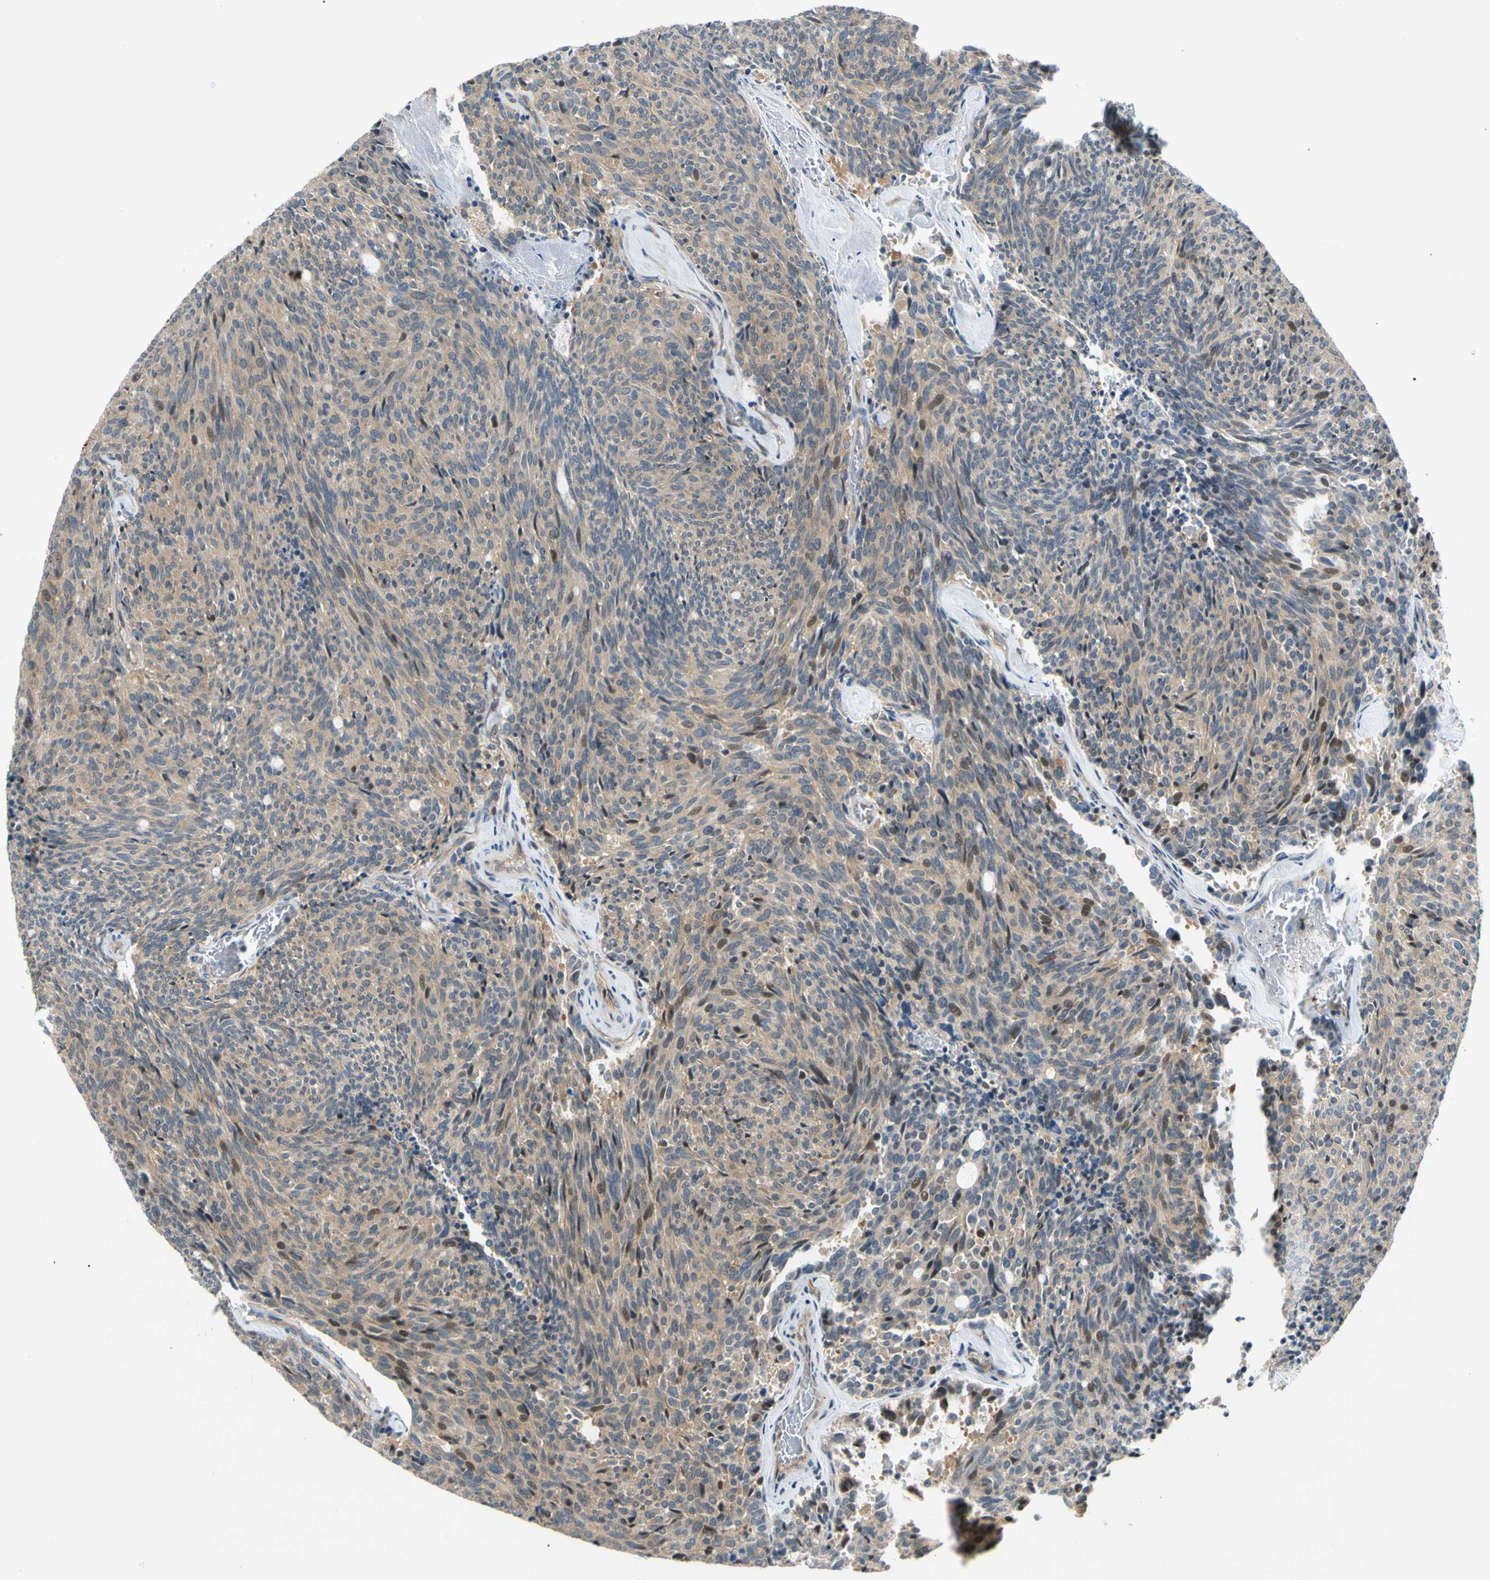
{"staining": {"intensity": "weak", "quantity": ">75%", "location": "cytoplasmic/membranous"}, "tissue": "carcinoid", "cell_type": "Tumor cells", "image_type": "cancer", "snomed": [{"axis": "morphology", "description": "Carcinoid, malignant, NOS"}, {"axis": "topography", "description": "Pancreas"}], "caption": "The photomicrograph displays staining of carcinoid, revealing weak cytoplasmic/membranous protein positivity (brown color) within tumor cells.", "gene": "GATD1", "patient": {"sex": "female", "age": 54}}